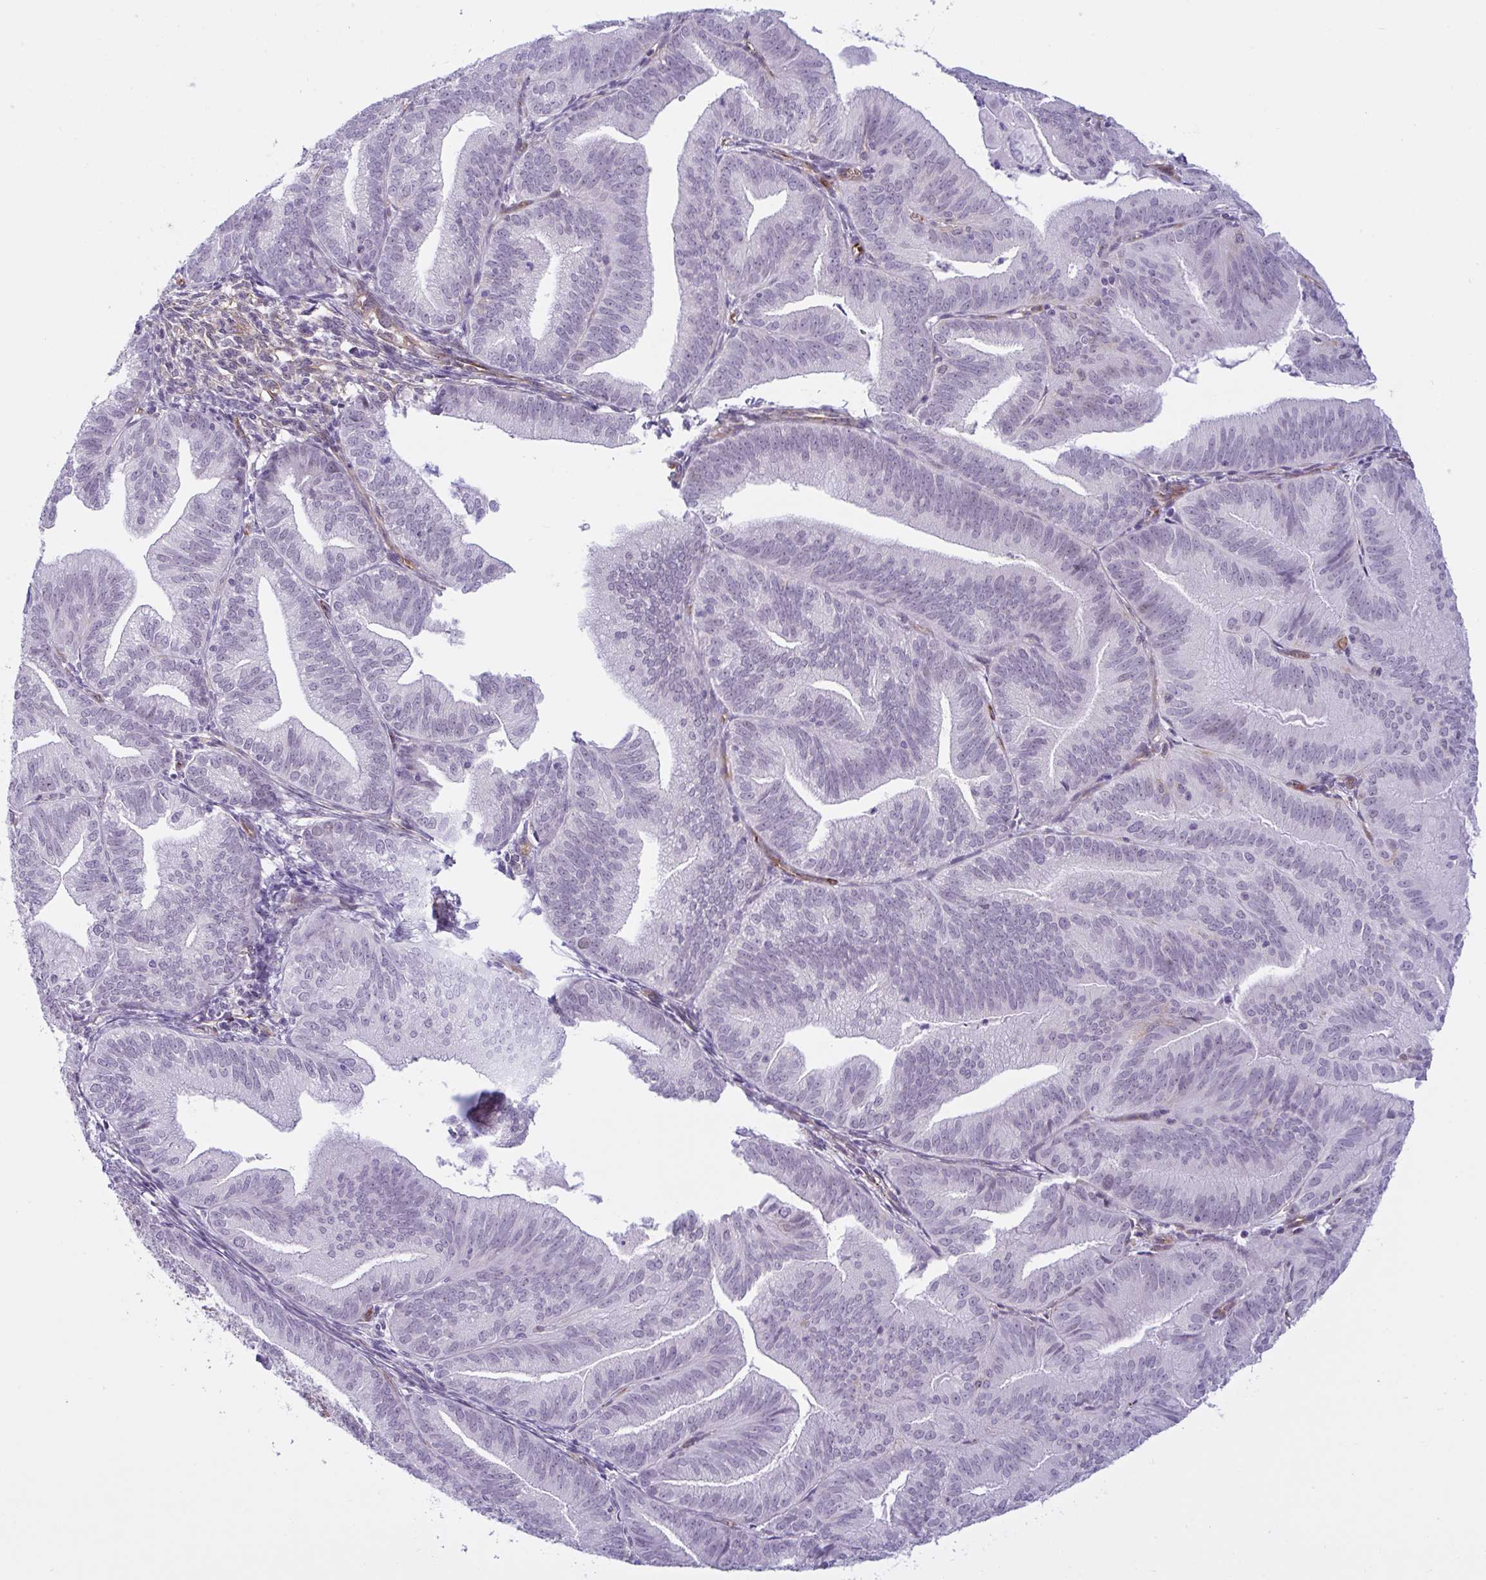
{"staining": {"intensity": "negative", "quantity": "none", "location": "none"}, "tissue": "endometrial cancer", "cell_type": "Tumor cells", "image_type": "cancer", "snomed": [{"axis": "morphology", "description": "Adenocarcinoma, NOS"}, {"axis": "topography", "description": "Endometrium"}], "caption": "This is an IHC histopathology image of human endometrial cancer (adenocarcinoma). There is no expression in tumor cells.", "gene": "PRRT4", "patient": {"sex": "female", "age": 70}}